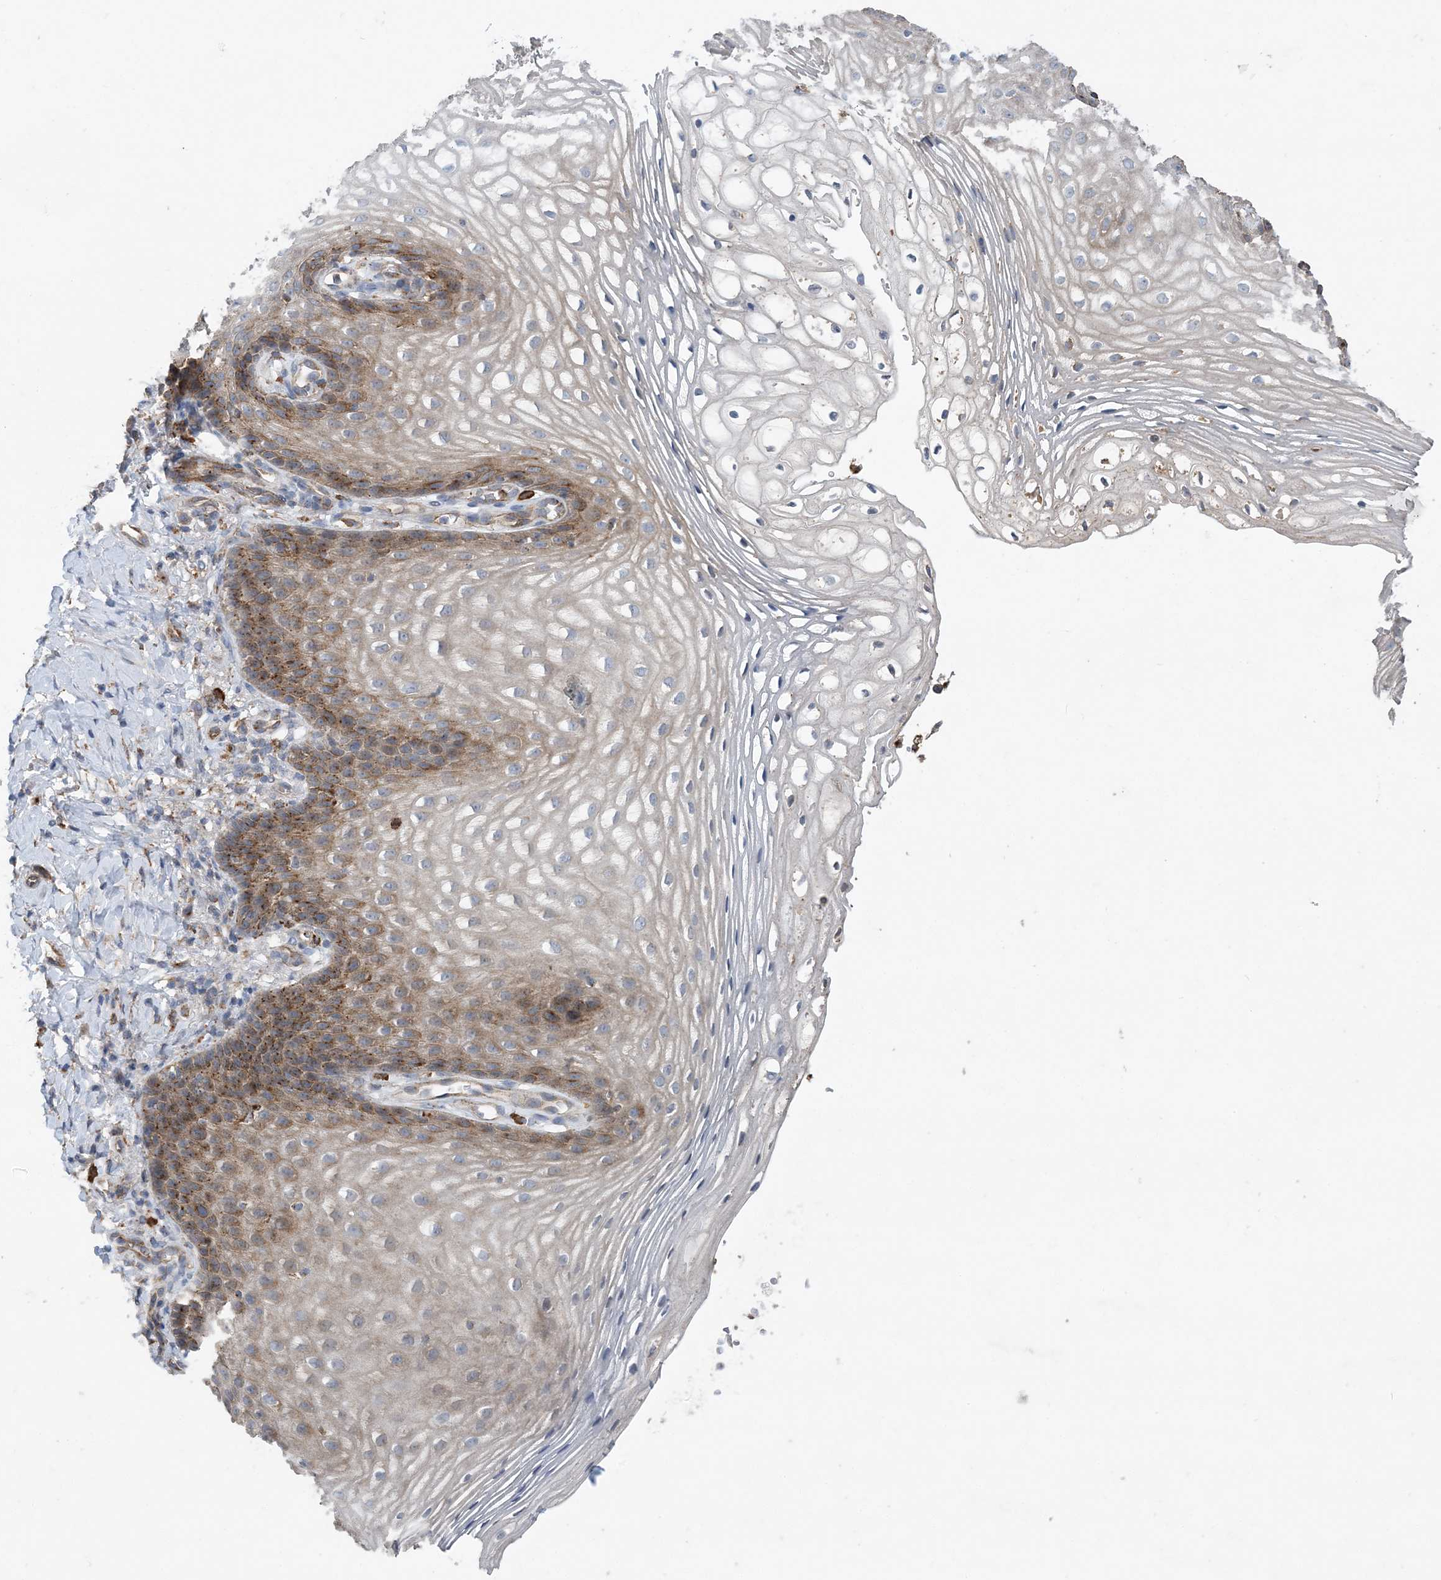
{"staining": {"intensity": "moderate", "quantity": "25%-75%", "location": "cytoplasmic/membranous"}, "tissue": "vagina", "cell_type": "Squamous epithelial cells", "image_type": "normal", "snomed": [{"axis": "morphology", "description": "Normal tissue, NOS"}, {"axis": "topography", "description": "Vagina"}], "caption": "A histopathology image showing moderate cytoplasmic/membranous staining in about 25%-75% of squamous epithelial cells in unremarkable vagina, as visualized by brown immunohistochemical staining.", "gene": "PTTG1IP", "patient": {"sex": "female", "age": 60}}